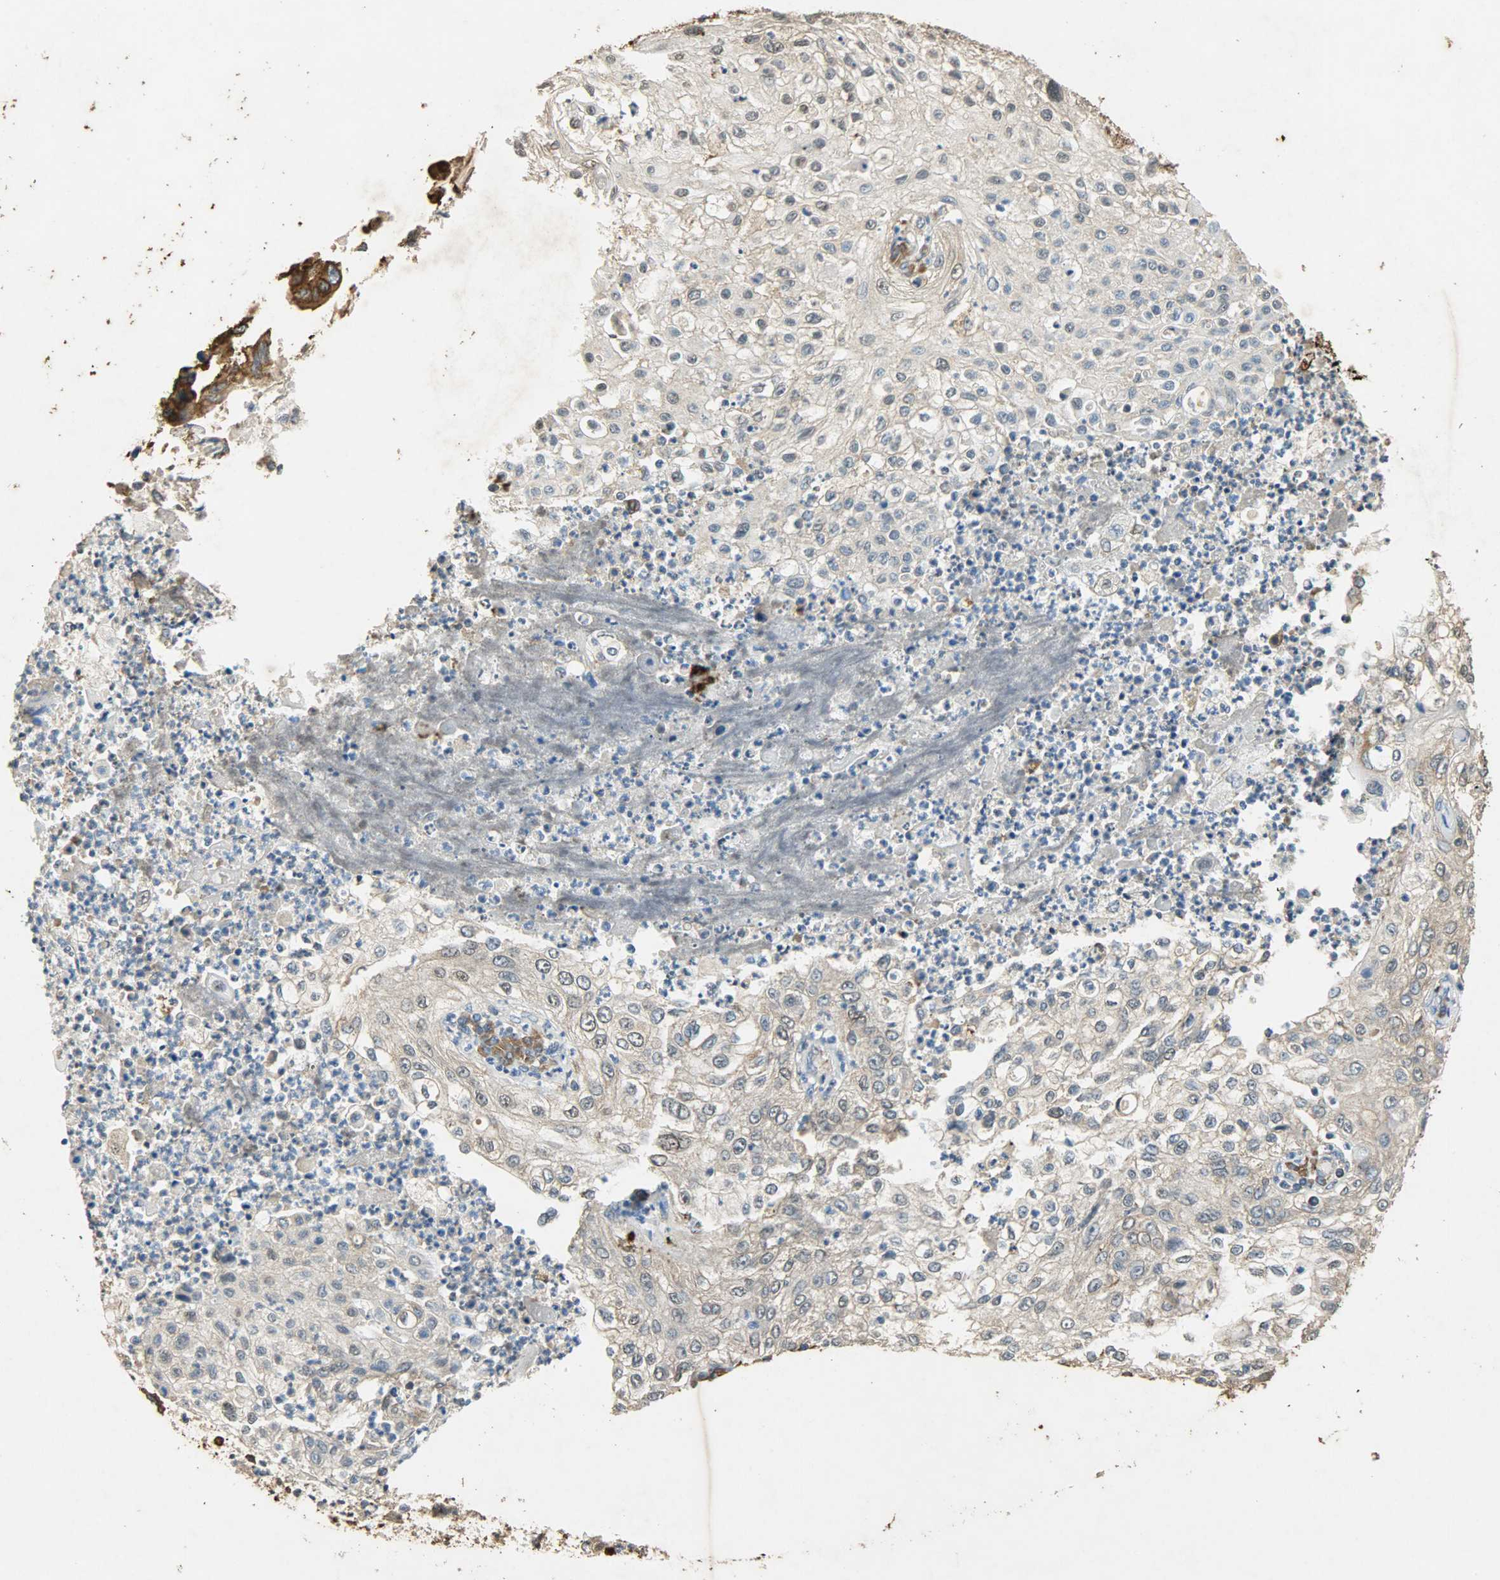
{"staining": {"intensity": "weak", "quantity": ">75%", "location": "cytoplasmic/membranous"}, "tissue": "lung cancer", "cell_type": "Tumor cells", "image_type": "cancer", "snomed": [{"axis": "morphology", "description": "Inflammation, NOS"}, {"axis": "morphology", "description": "Squamous cell carcinoma, NOS"}, {"axis": "topography", "description": "Lymph node"}, {"axis": "topography", "description": "Soft tissue"}, {"axis": "topography", "description": "Lung"}], "caption": "Lung cancer was stained to show a protein in brown. There is low levels of weak cytoplasmic/membranous positivity in about >75% of tumor cells.", "gene": "HSPA5", "patient": {"sex": "male", "age": 66}}